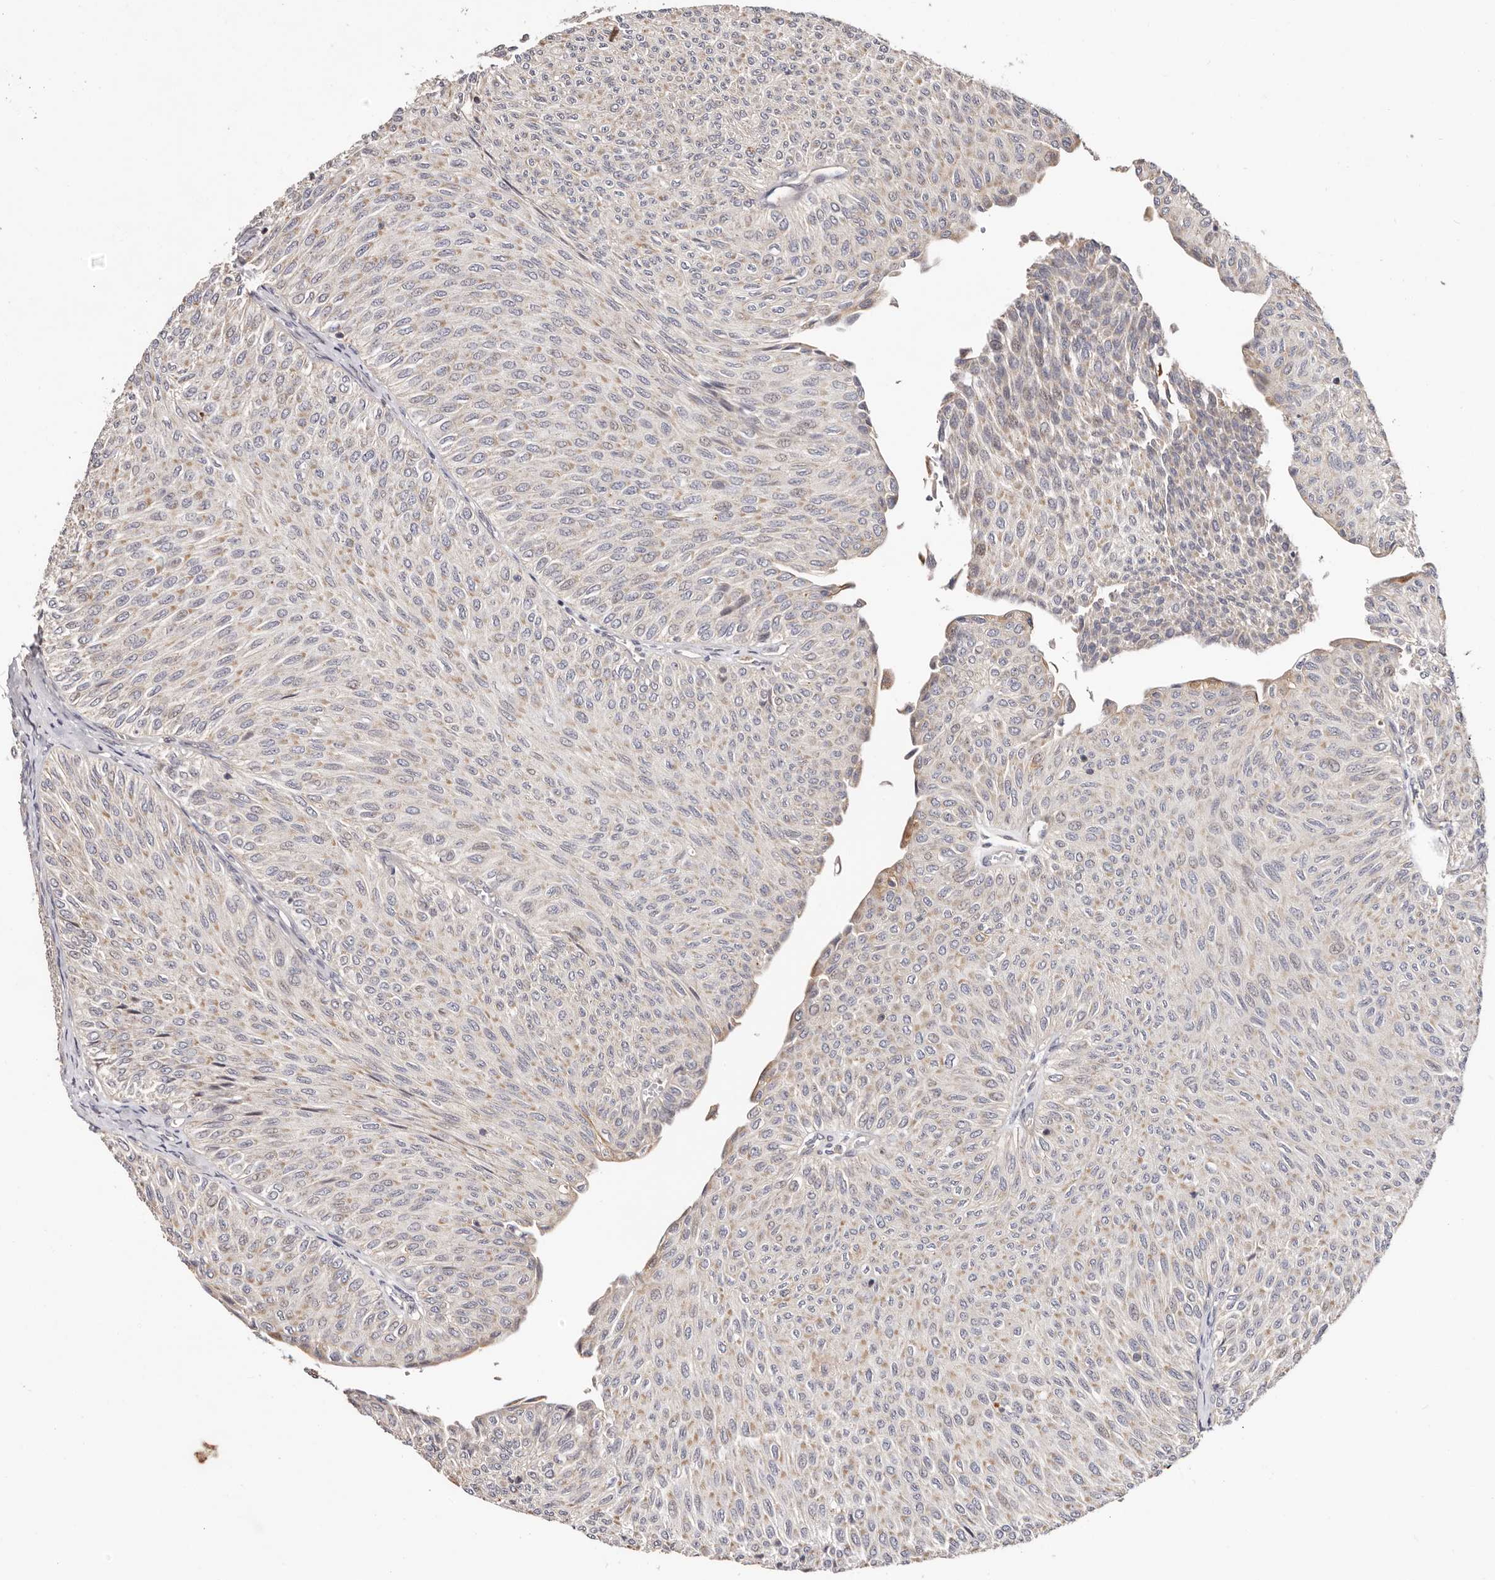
{"staining": {"intensity": "weak", "quantity": "<25%", "location": "cytoplasmic/membranous"}, "tissue": "urothelial cancer", "cell_type": "Tumor cells", "image_type": "cancer", "snomed": [{"axis": "morphology", "description": "Urothelial carcinoma, Low grade"}, {"axis": "topography", "description": "Urinary bladder"}], "caption": "Tumor cells are negative for protein expression in human low-grade urothelial carcinoma.", "gene": "USP33", "patient": {"sex": "male", "age": 78}}